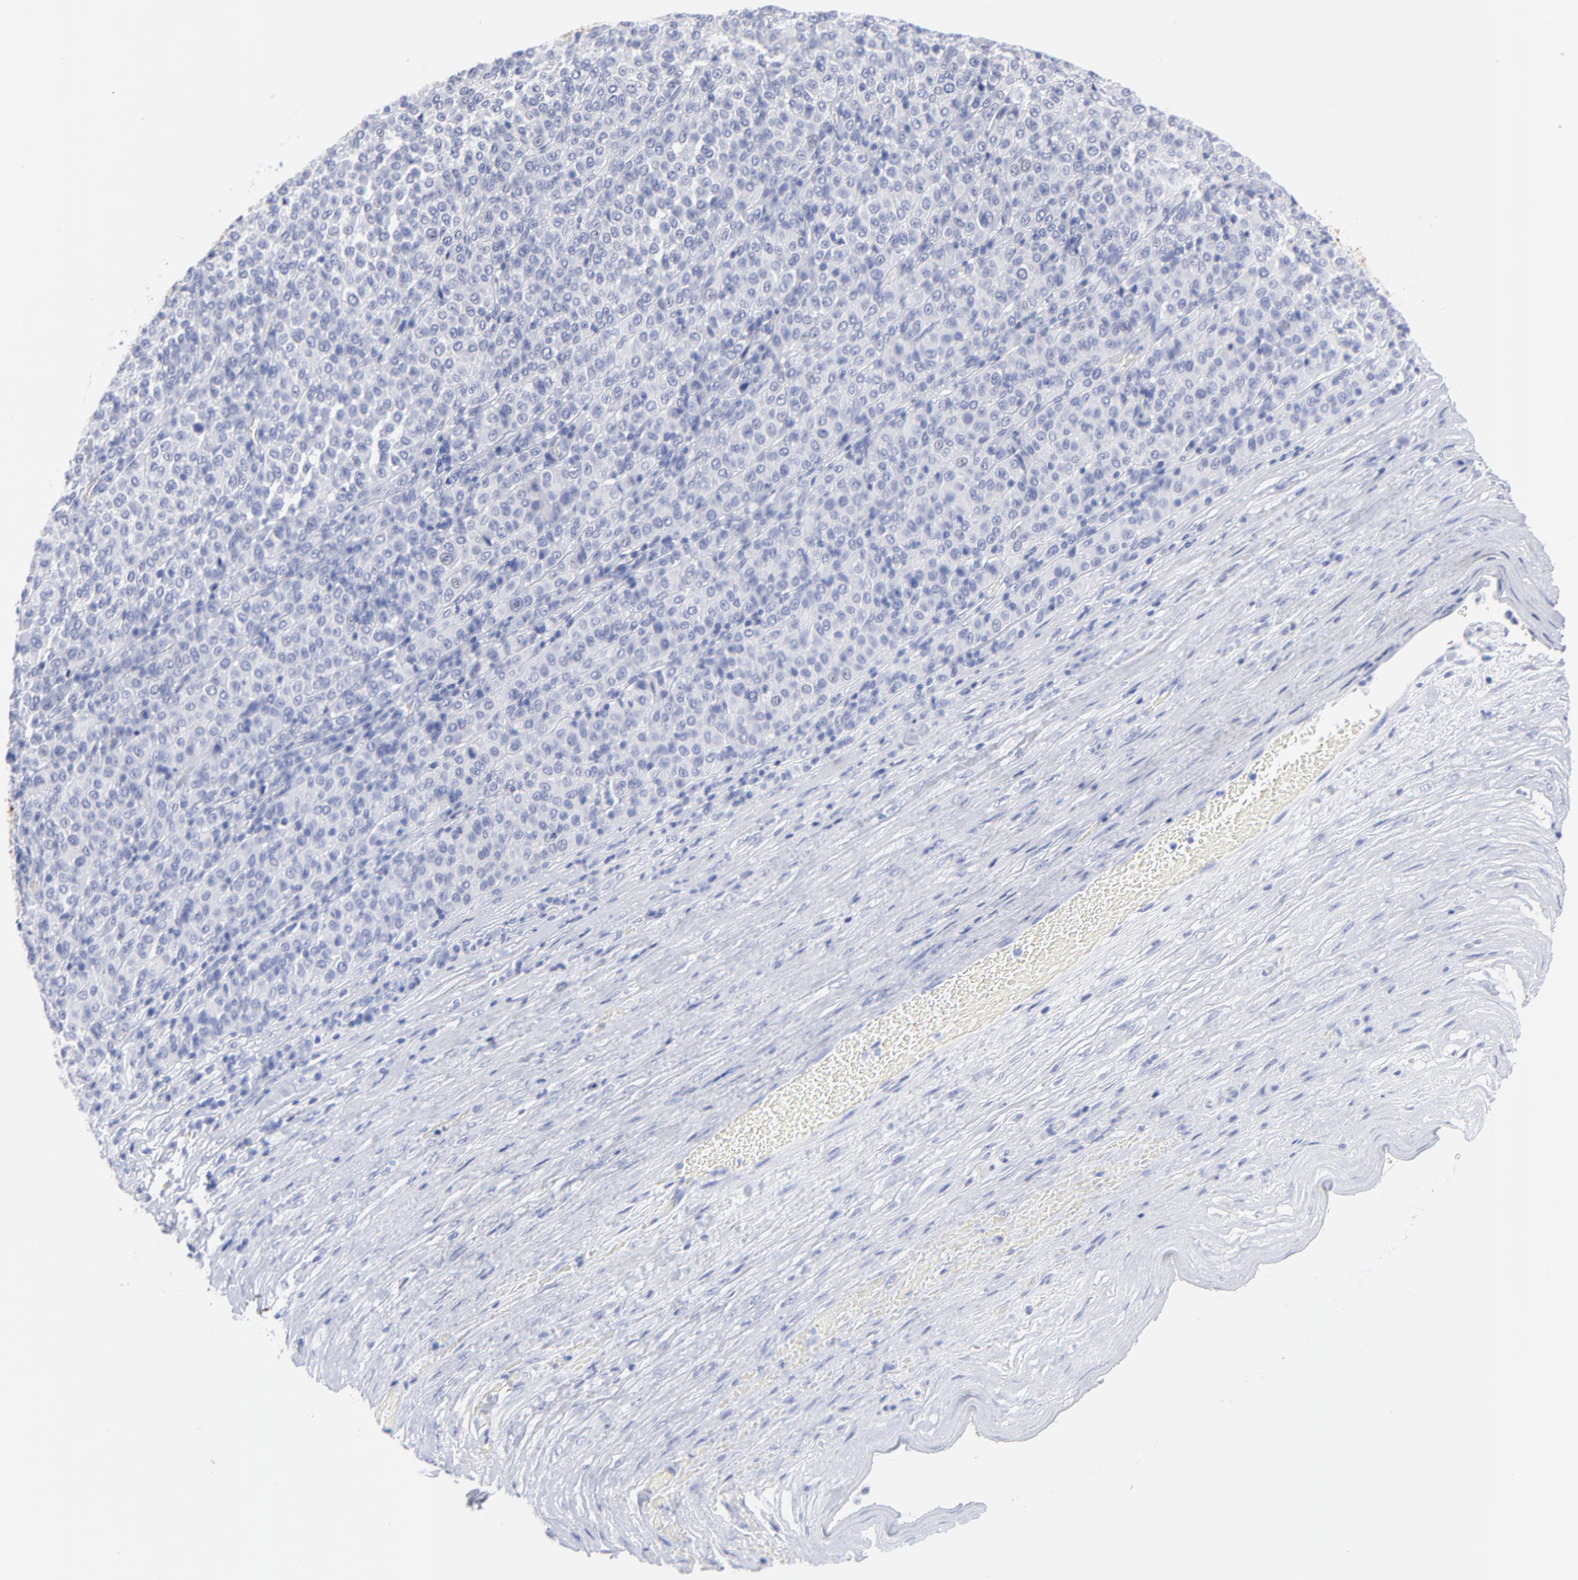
{"staining": {"intensity": "negative", "quantity": "none", "location": "none"}, "tissue": "melanoma", "cell_type": "Tumor cells", "image_type": "cancer", "snomed": [{"axis": "morphology", "description": "Malignant melanoma, Metastatic site"}, {"axis": "topography", "description": "Pancreas"}], "caption": "Human melanoma stained for a protein using IHC demonstrates no positivity in tumor cells.", "gene": "ACY1", "patient": {"sex": "female", "age": 30}}